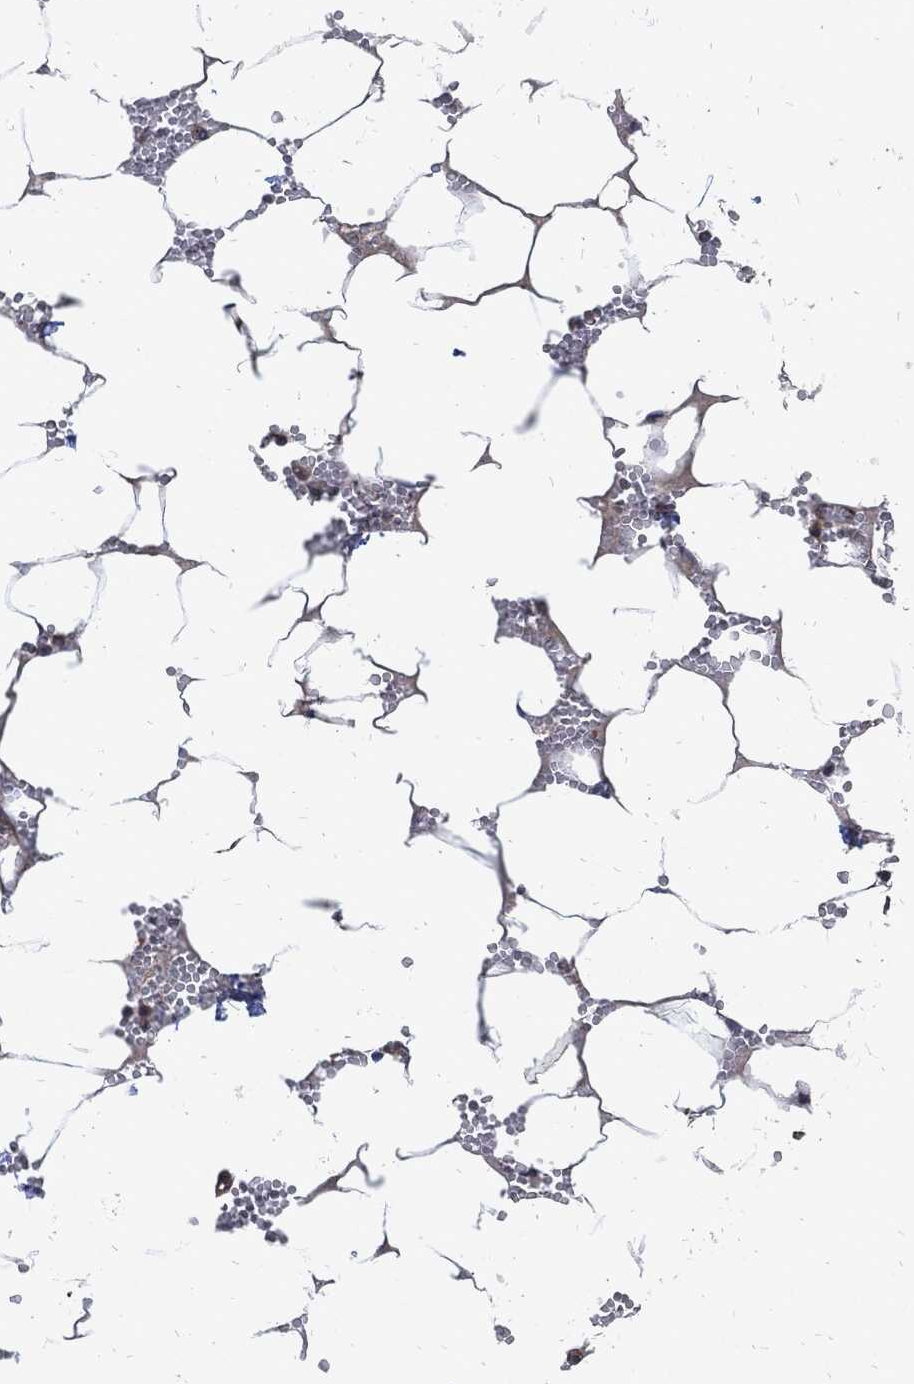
{"staining": {"intensity": "moderate", "quantity": "25%-75%", "location": "cytoplasmic/membranous"}, "tissue": "bone marrow", "cell_type": "Hematopoietic cells", "image_type": "normal", "snomed": [{"axis": "morphology", "description": "Normal tissue, NOS"}, {"axis": "topography", "description": "Bone marrow"}], "caption": "DAB immunohistochemical staining of benign bone marrow reveals moderate cytoplasmic/membranous protein staining in approximately 25%-75% of hematopoietic cells. (brown staining indicates protein expression, while blue staining denotes nuclei).", "gene": "DCTN1", "patient": {"sex": "female", "age": 64}}